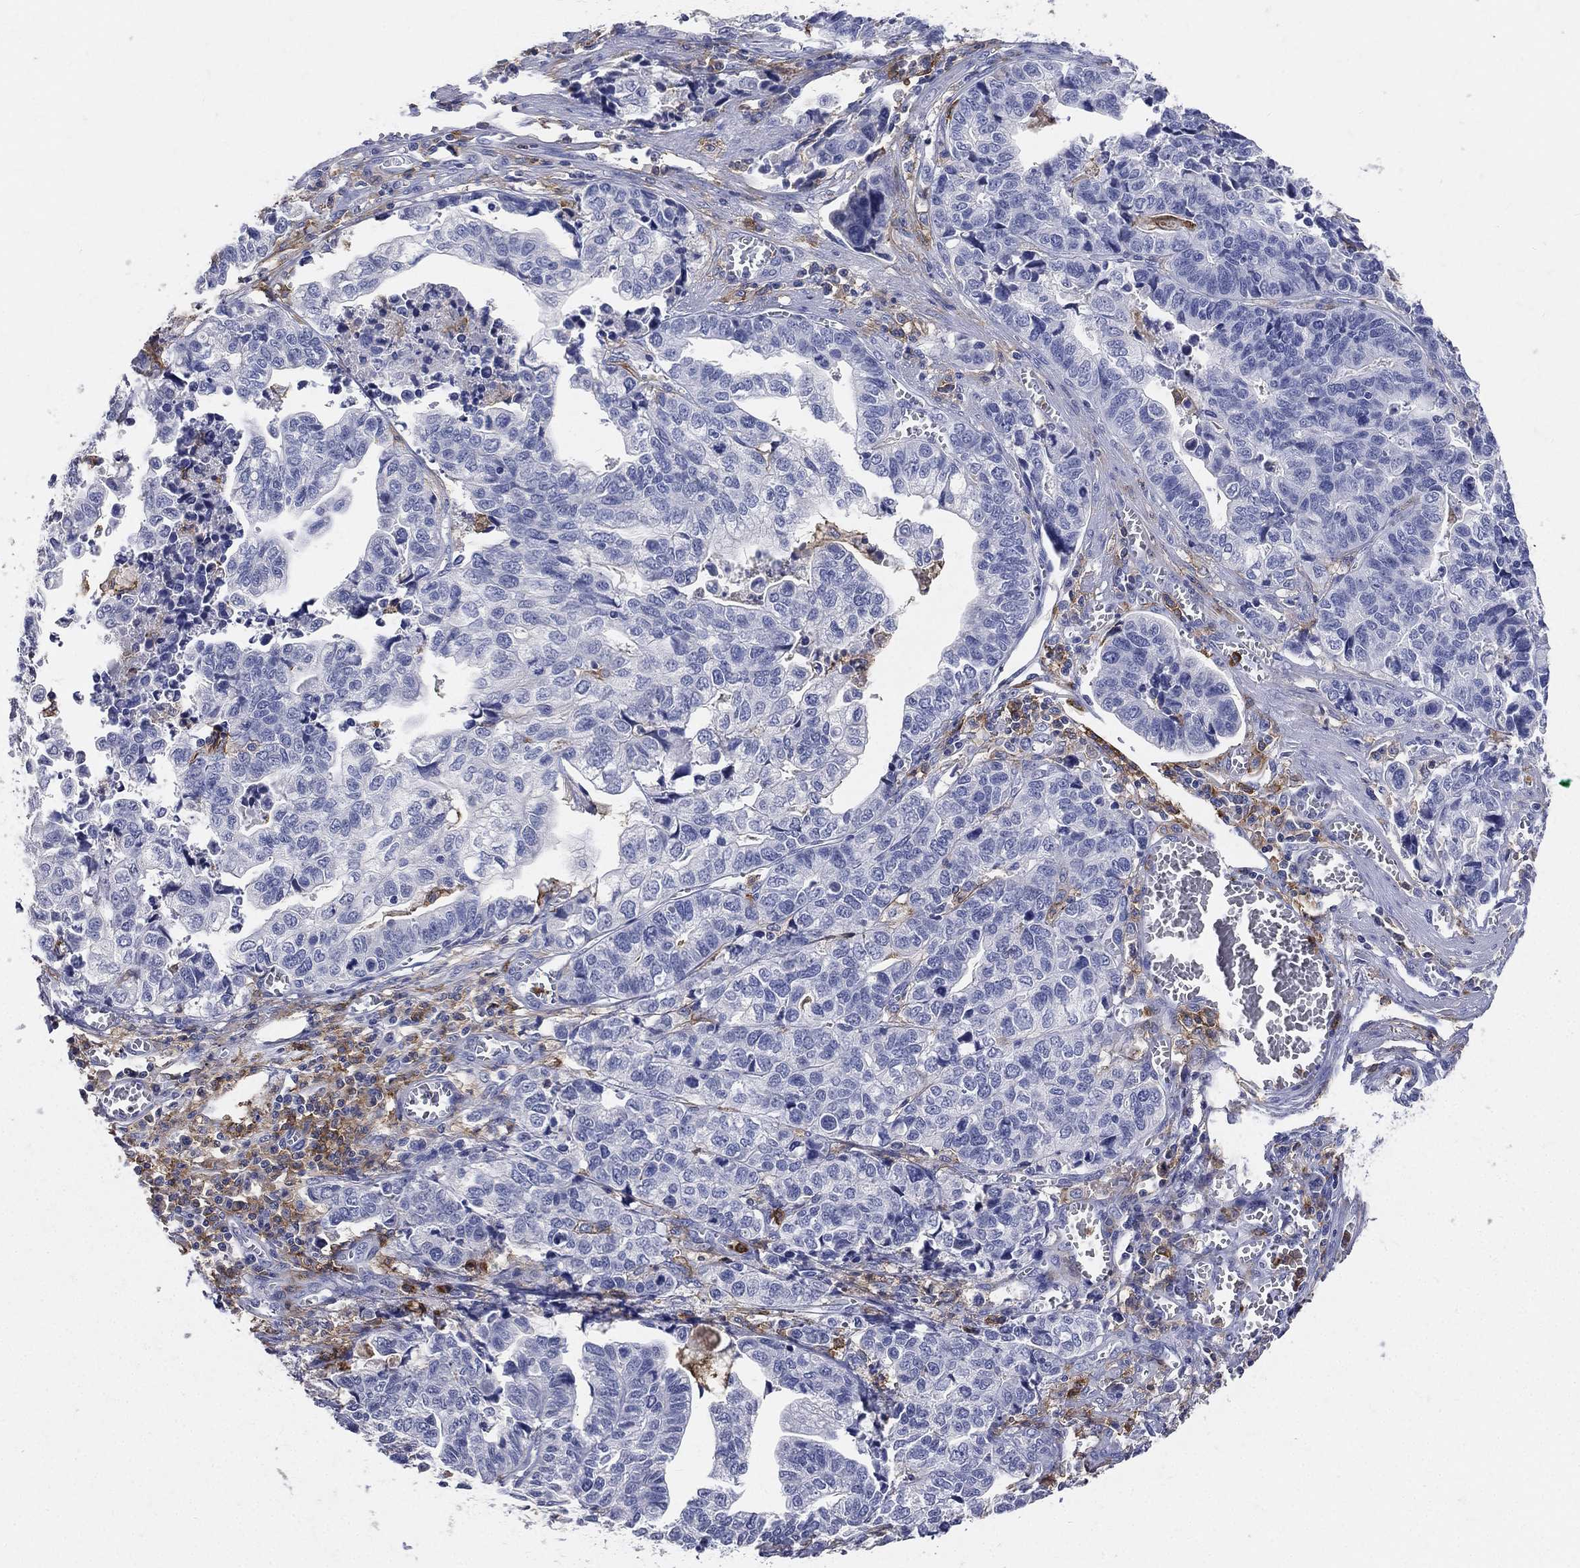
{"staining": {"intensity": "negative", "quantity": "none", "location": "none"}, "tissue": "stomach cancer", "cell_type": "Tumor cells", "image_type": "cancer", "snomed": [{"axis": "morphology", "description": "Adenocarcinoma, NOS"}, {"axis": "topography", "description": "Stomach, upper"}], "caption": "The IHC photomicrograph has no significant positivity in tumor cells of stomach cancer (adenocarcinoma) tissue. (DAB IHC, high magnification).", "gene": "CD33", "patient": {"sex": "female", "age": 67}}